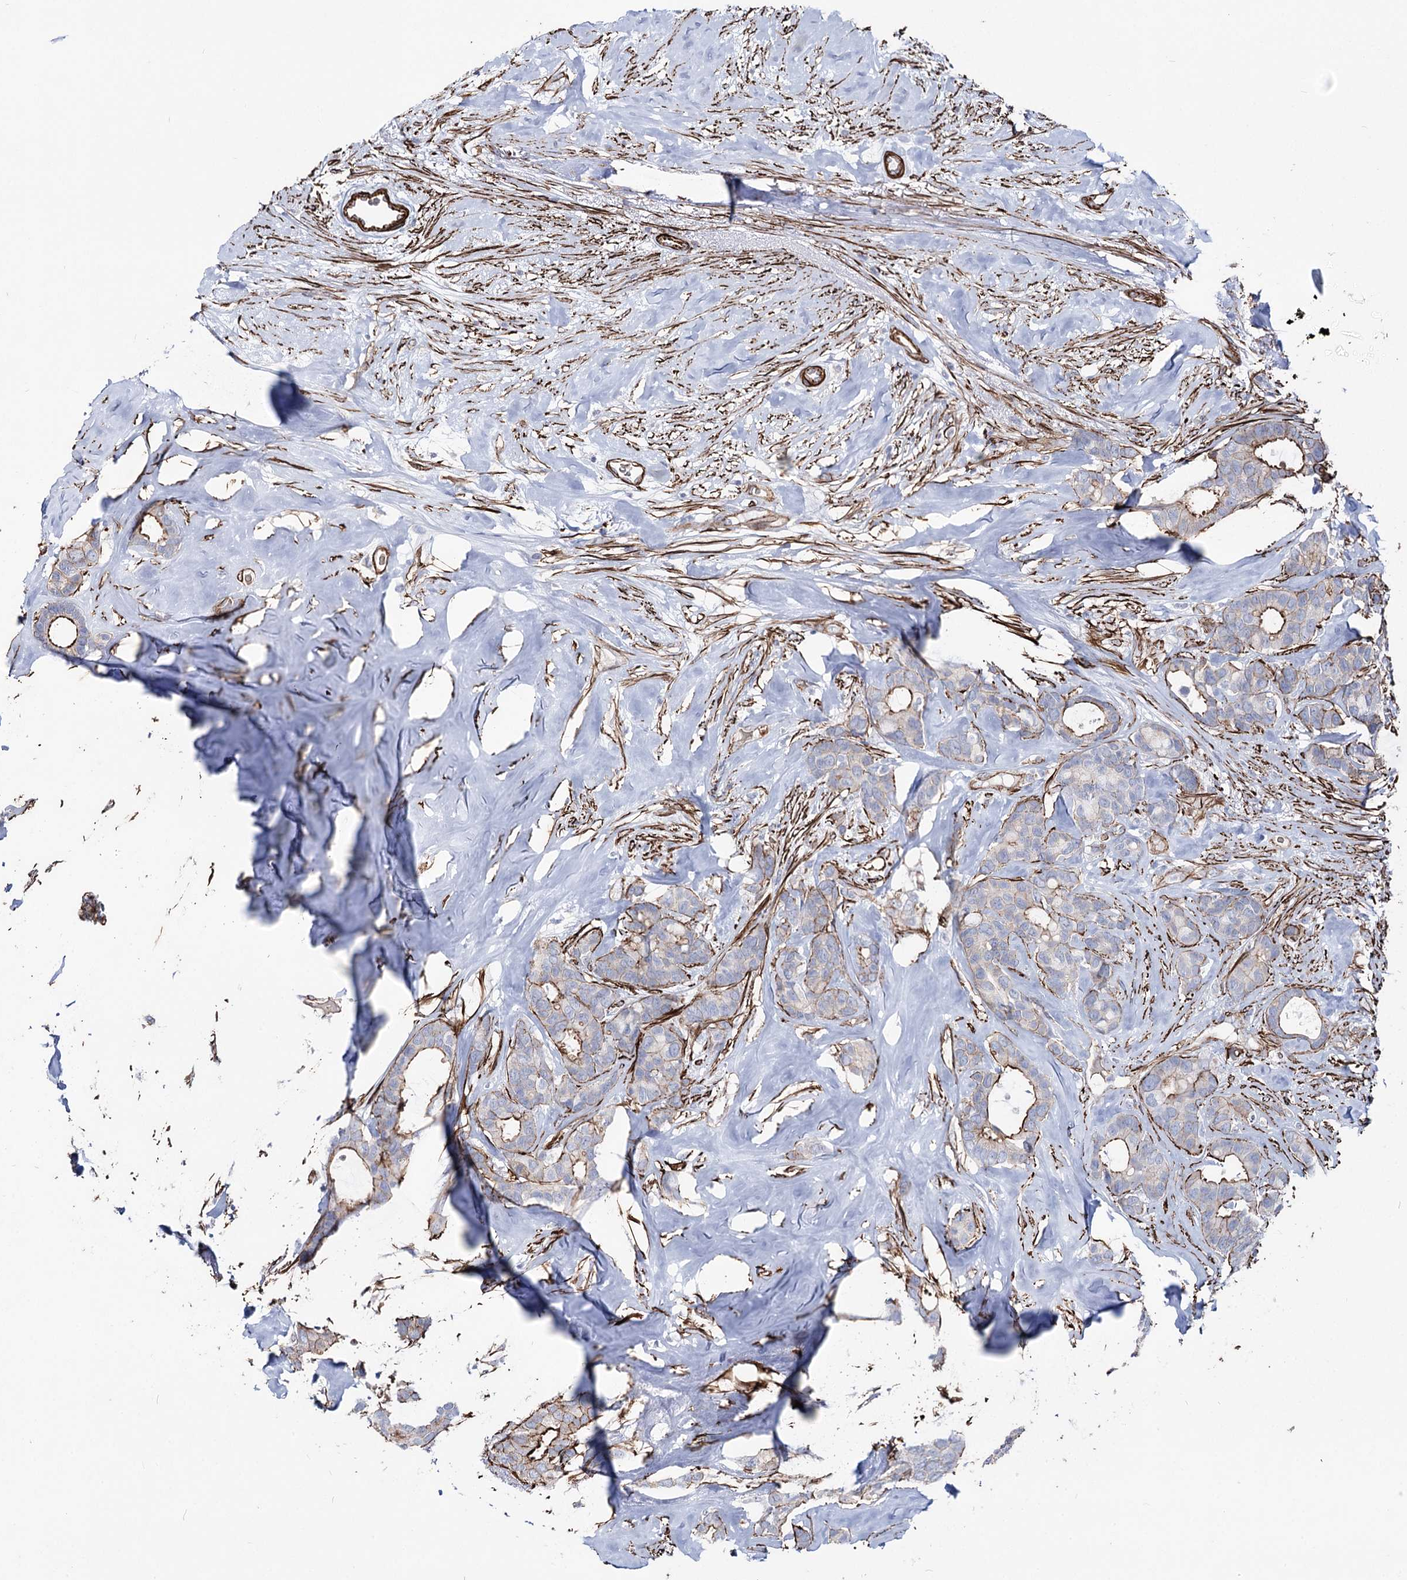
{"staining": {"intensity": "moderate", "quantity": "<25%", "location": "cytoplasmic/membranous"}, "tissue": "breast cancer", "cell_type": "Tumor cells", "image_type": "cancer", "snomed": [{"axis": "morphology", "description": "Duct carcinoma"}, {"axis": "topography", "description": "Breast"}], "caption": "Protein analysis of intraductal carcinoma (breast) tissue reveals moderate cytoplasmic/membranous positivity in approximately <25% of tumor cells.", "gene": "ARHGAP20", "patient": {"sex": "female", "age": 87}}